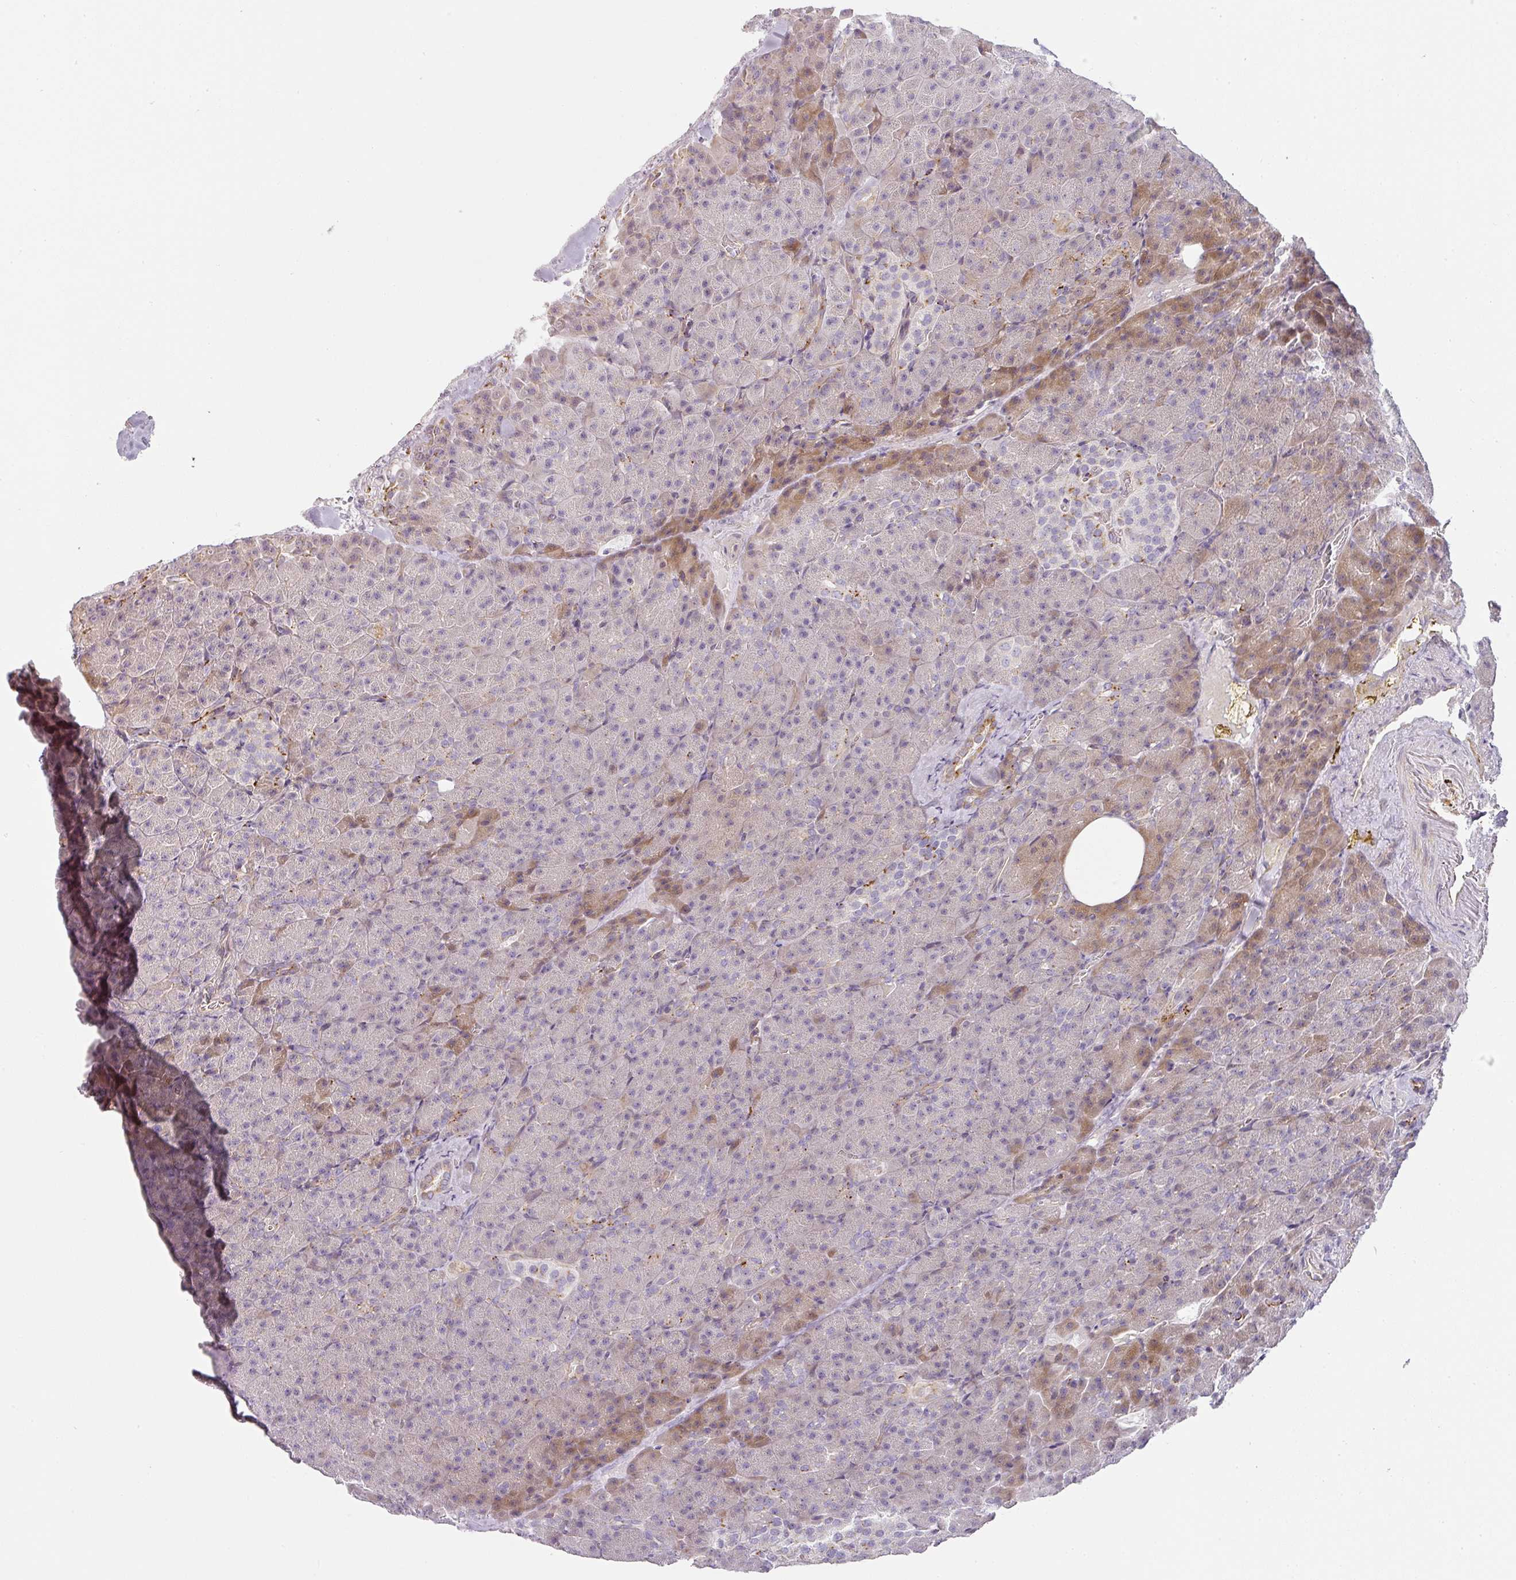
{"staining": {"intensity": "moderate", "quantity": "<25%", "location": "cytoplasmic/membranous"}, "tissue": "pancreas", "cell_type": "Exocrine glandular cells", "image_type": "normal", "snomed": [{"axis": "morphology", "description": "Normal tissue, NOS"}, {"axis": "topography", "description": "Pancreas"}], "caption": "Pancreas stained with DAB (3,3'-diaminobenzidine) immunohistochemistry shows low levels of moderate cytoplasmic/membranous expression in approximately <25% of exocrine glandular cells.", "gene": "ATP8B2", "patient": {"sex": "female", "age": 74}}